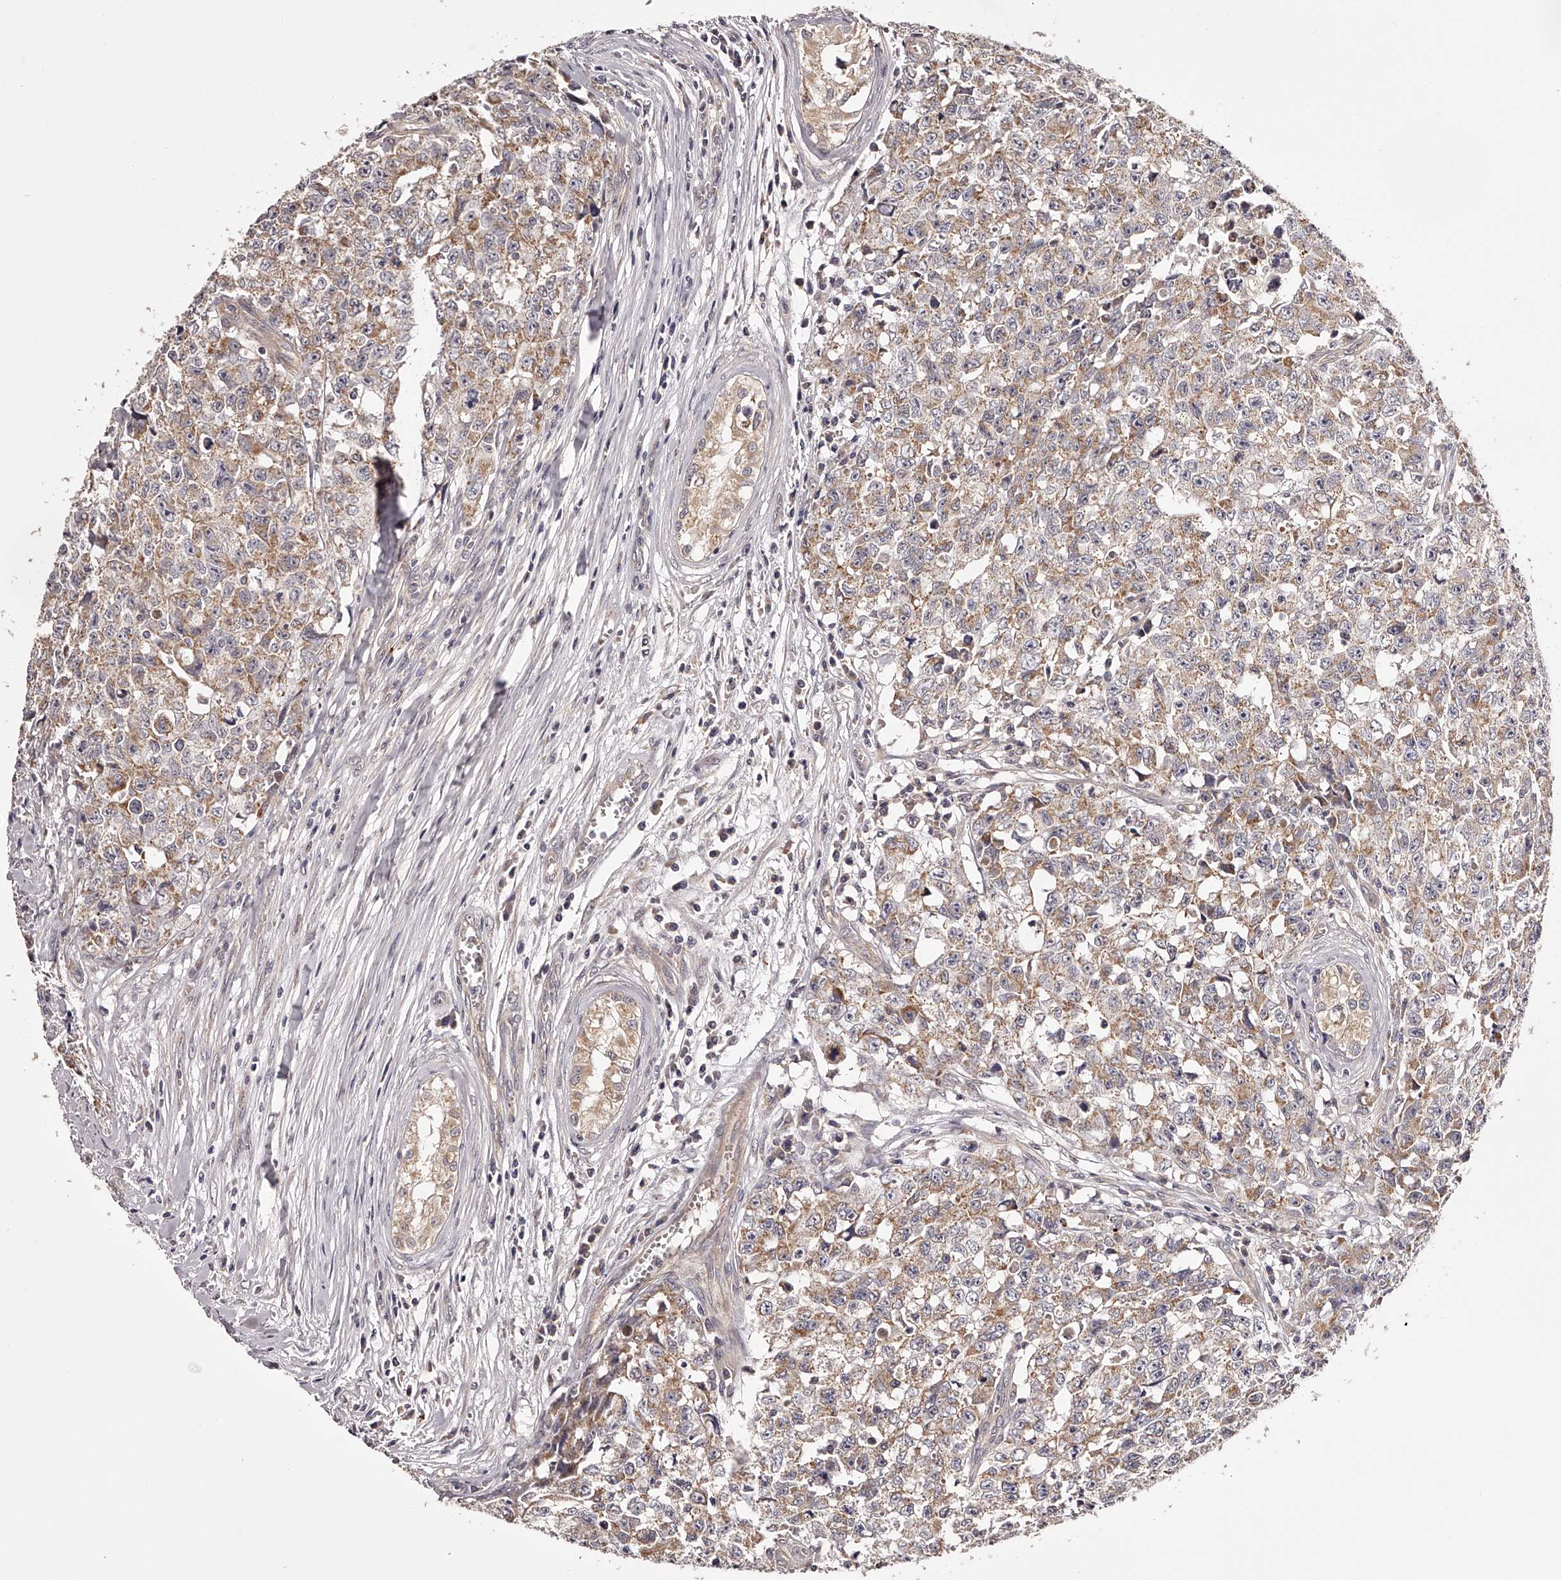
{"staining": {"intensity": "moderate", "quantity": ">75%", "location": "cytoplasmic/membranous"}, "tissue": "testis cancer", "cell_type": "Tumor cells", "image_type": "cancer", "snomed": [{"axis": "morphology", "description": "Carcinoma, Embryonal, NOS"}, {"axis": "topography", "description": "Testis"}], "caption": "DAB immunohistochemical staining of human testis cancer (embryonal carcinoma) demonstrates moderate cytoplasmic/membranous protein expression in approximately >75% of tumor cells.", "gene": "ODF2L", "patient": {"sex": "male", "age": 28}}